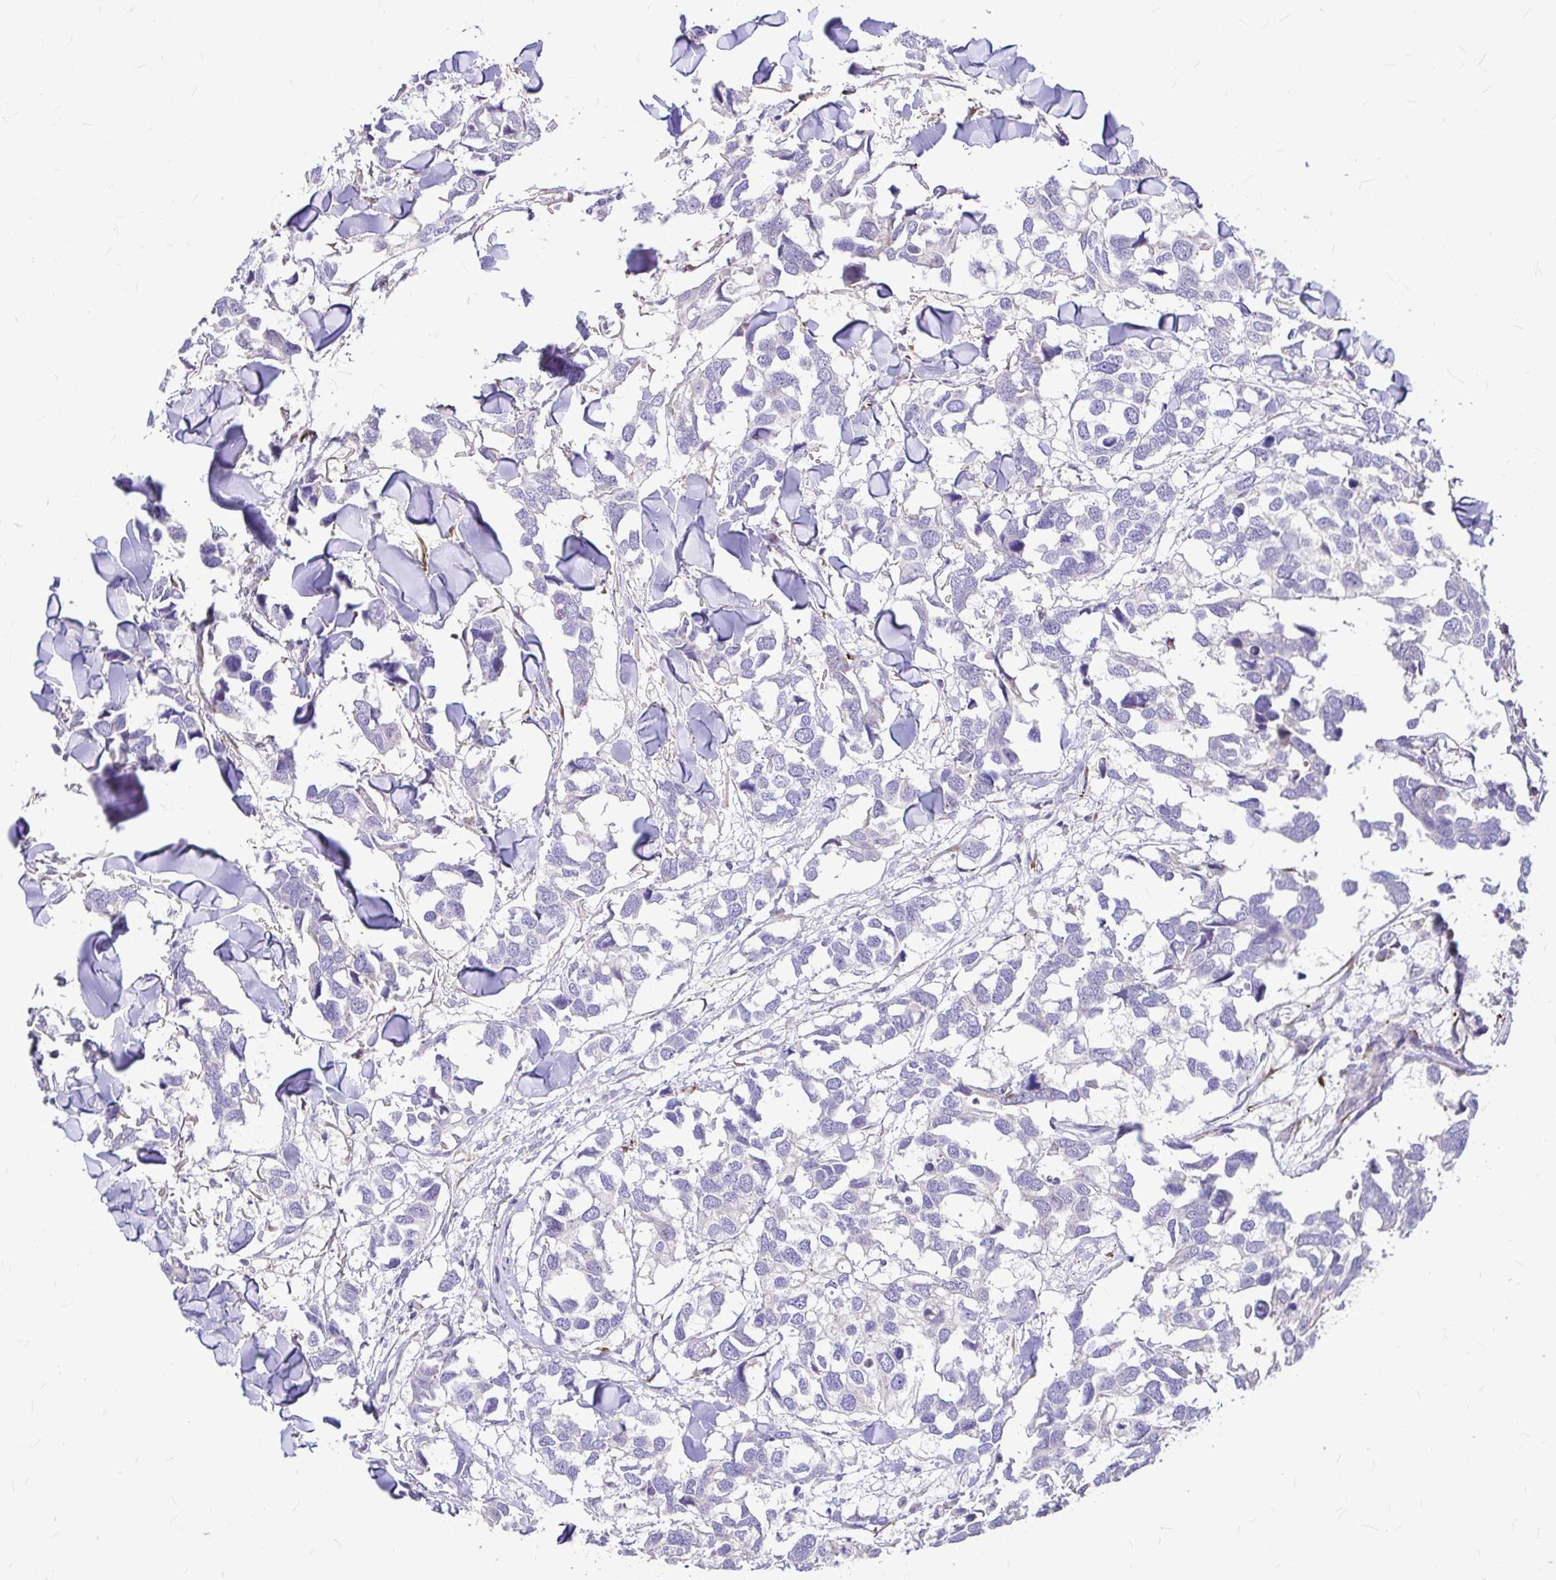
{"staining": {"intensity": "negative", "quantity": "none", "location": "none"}, "tissue": "breast cancer", "cell_type": "Tumor cells", "image_type": "cancer", "snomed": [{"axis": "morphology", "description": "Duct carcinoma"}, {"axis": "topography", "description": "Breast"}], "caption": "Immunohistochemical staining of breast cancer reveals no significant positivity in tumor cells.", "gene": "GABBR2", "patient": {"sex": "female", "age": 83}}